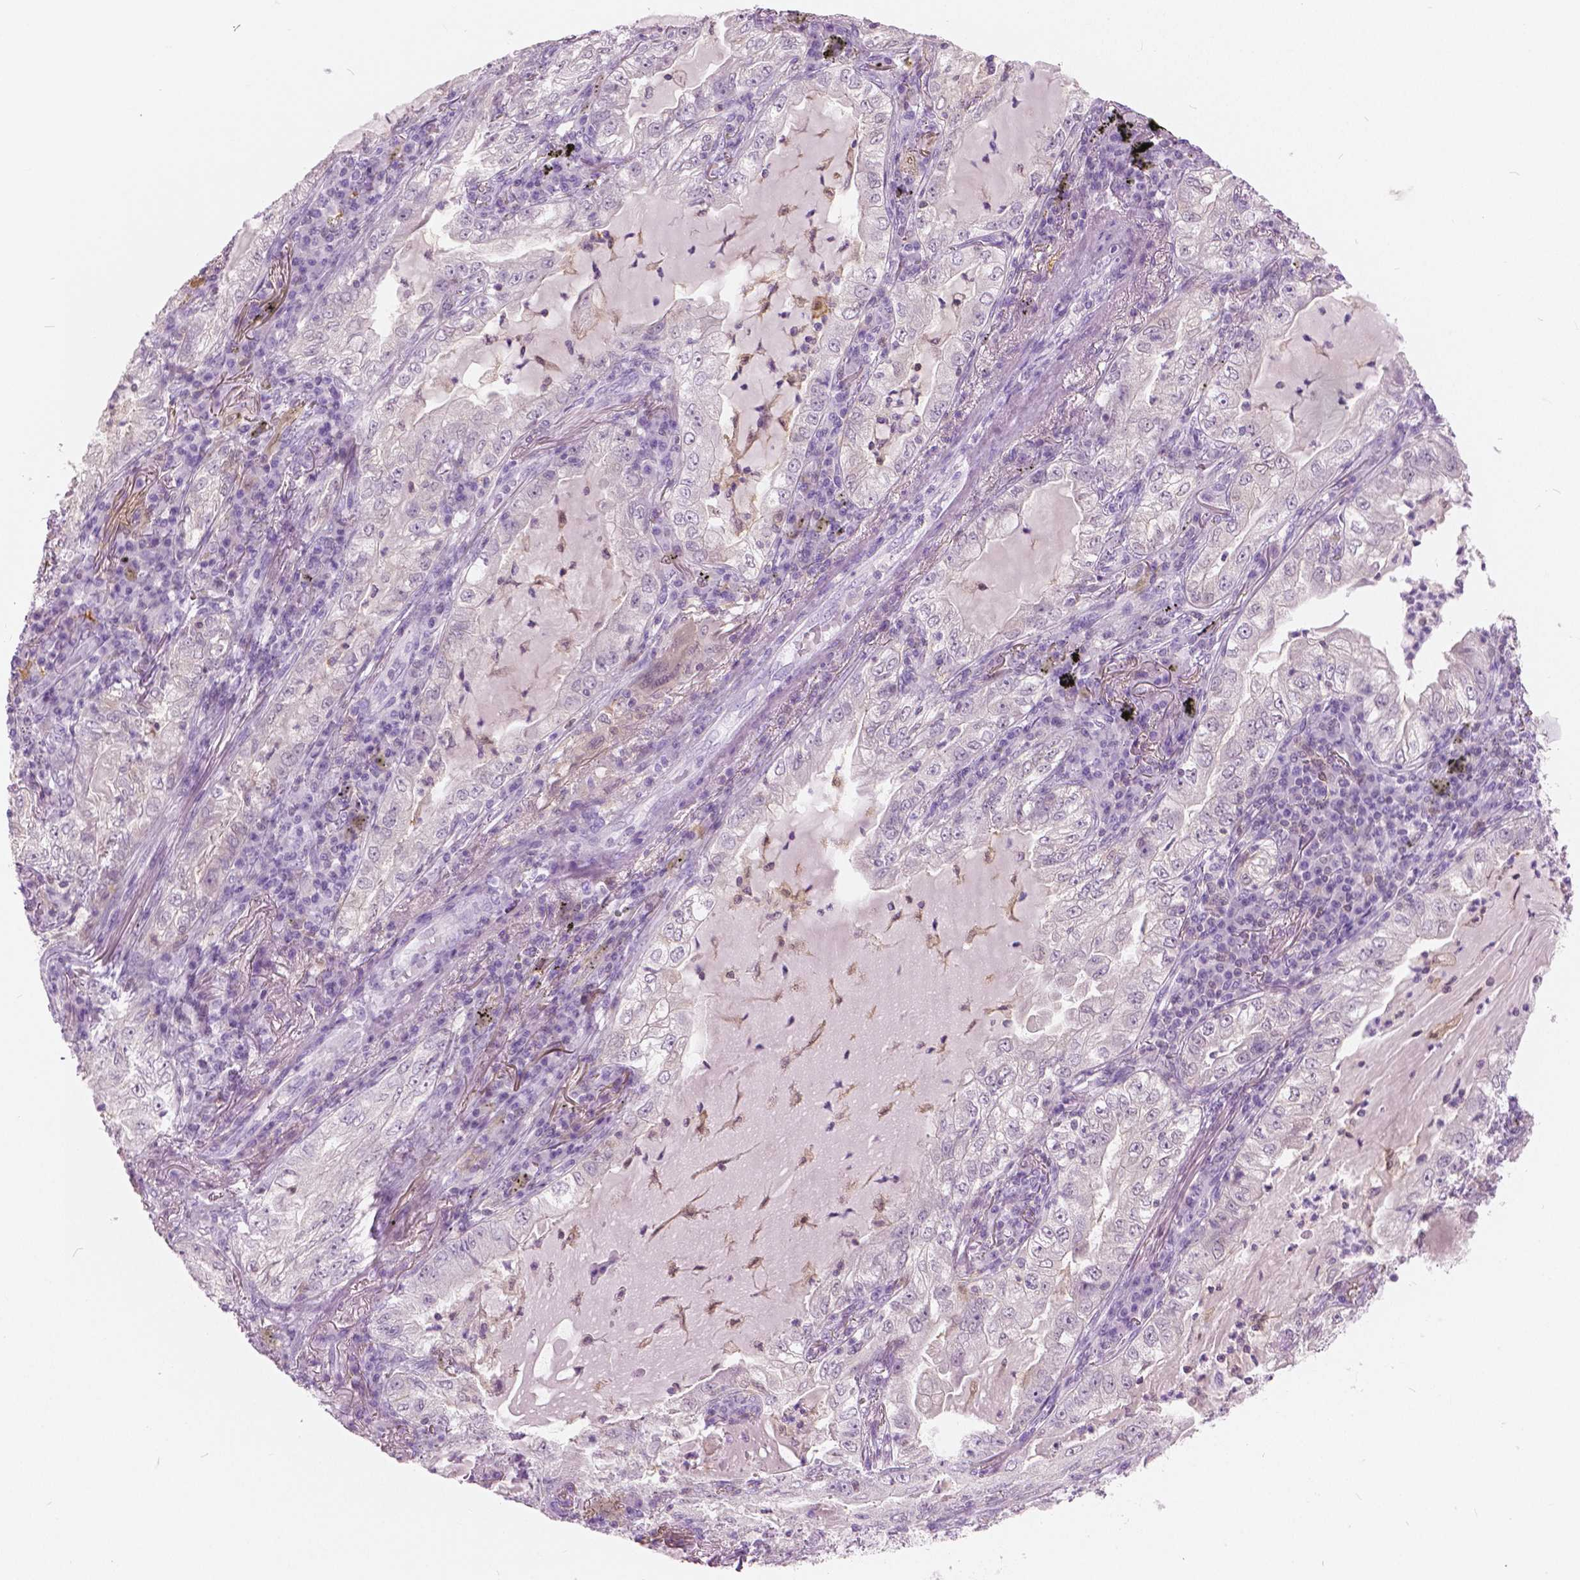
{"staining": {"intensity": "negative", "quantity": "none", "location": "none"}, "tissue": "lung cancer", "cell_type": "Tumor cells", "image_type": "cancer", "snomed": [{"axis": "morphology", "description": "Adenocarcinoma, NOS"}, {"axis": "topography", "description": "Lung"}], "caption": "A high-resolution image shows immunohistochemistry (IHC) staining of adenocarcinoma (lung), which displays no significant positivity in tumor cells.", "gene": "GALM", "patient": {"sex": "female", "age": 73}}